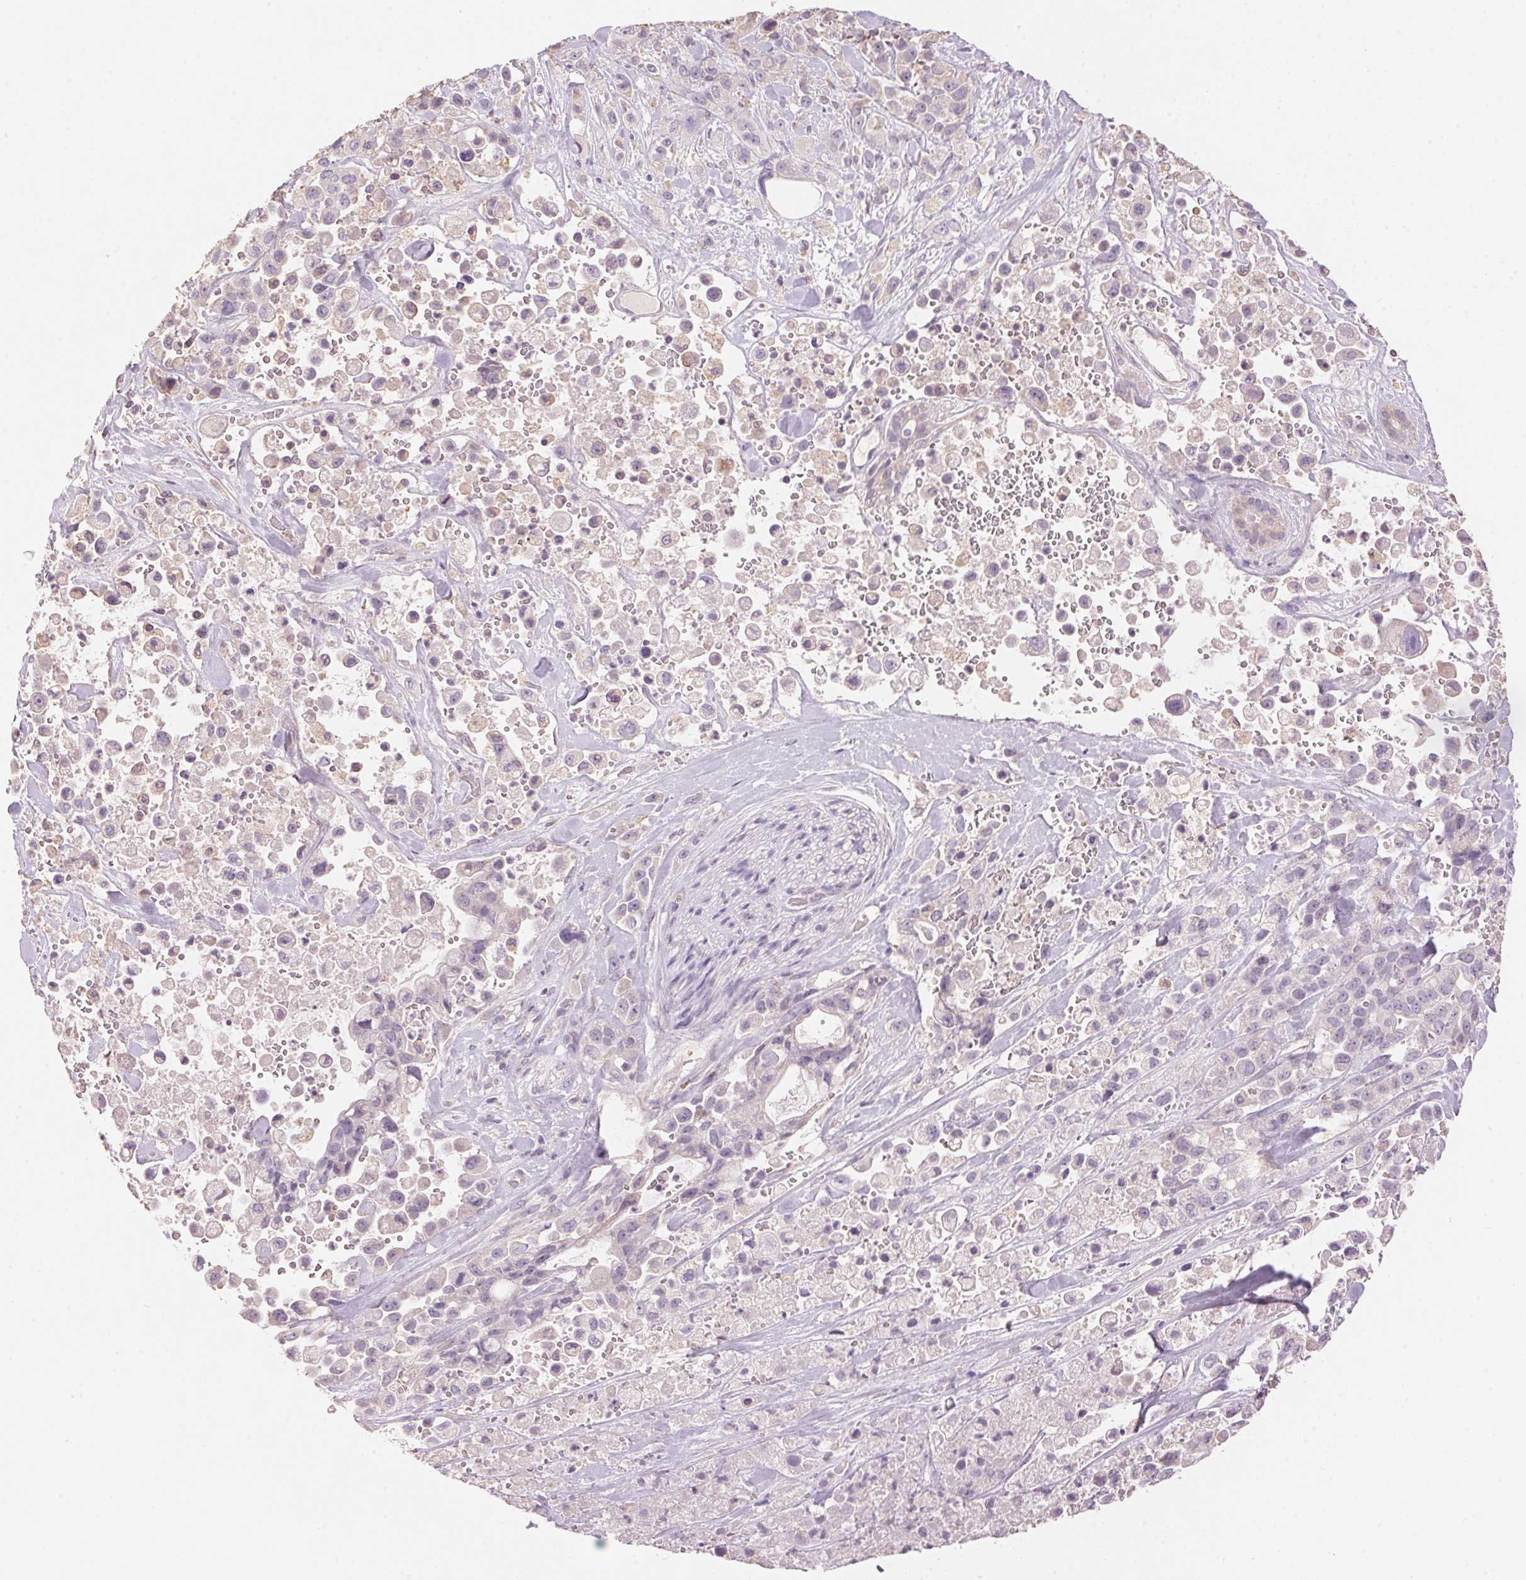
{"staining": {"intensity": "negative", "quantity": "none", "location": "none"}, "tissue": "pancreatic cancer", "cell_type": "Tumor cells", "image_type": "cancer", "snomed": [{"axis": "morphology", "description": "Adenocarcinoma, NOS"}, {"axis": "topography", "description": "Pancreas"}], "caption": "Tumor cells are negative for protein expression in human pancreatic cancer (adenocarcinoma).", "gene": "LYZL6", "patient": {"sex": "male", "age": 44}}